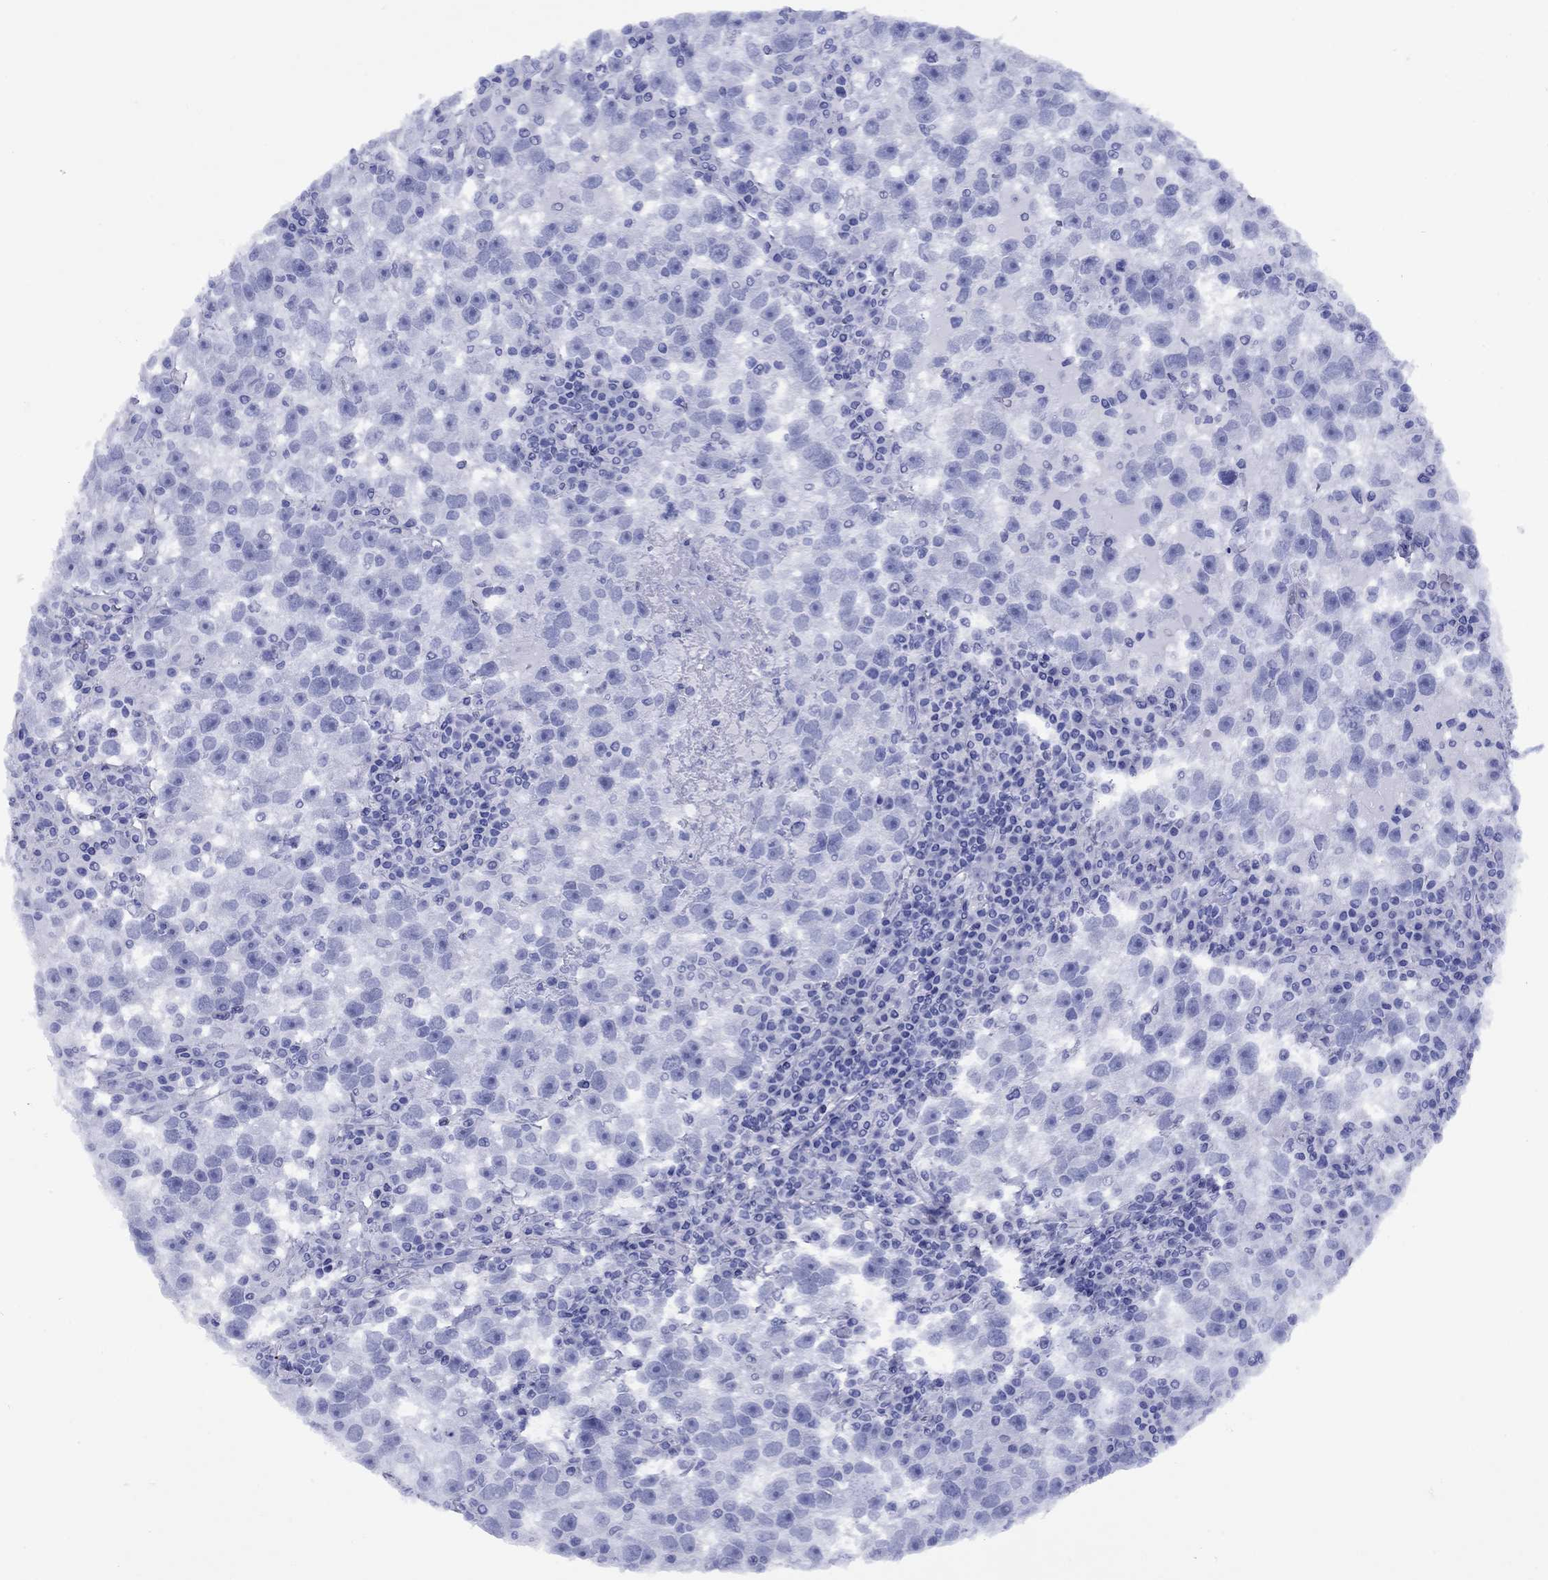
{"staining": {"intensity": "negative", "quantity": "none", "location": "none"}, "tissue": "testis cancer", "cell_type": "Tumor cells", "image_type": "cancer", "snomed": [{"axis": "morphology", "description": "Seminoma, NOS"}, {"axis": "topography", "description": "Testis"}], "caption": "The image displays no staining of tumor cells in testis seminoma. (DAB (3,3'-diaminobenzidine) IHC with hematoxylin counter stain).", "gene": "GIP", "patient": {"sex": "male", "age": 47}}